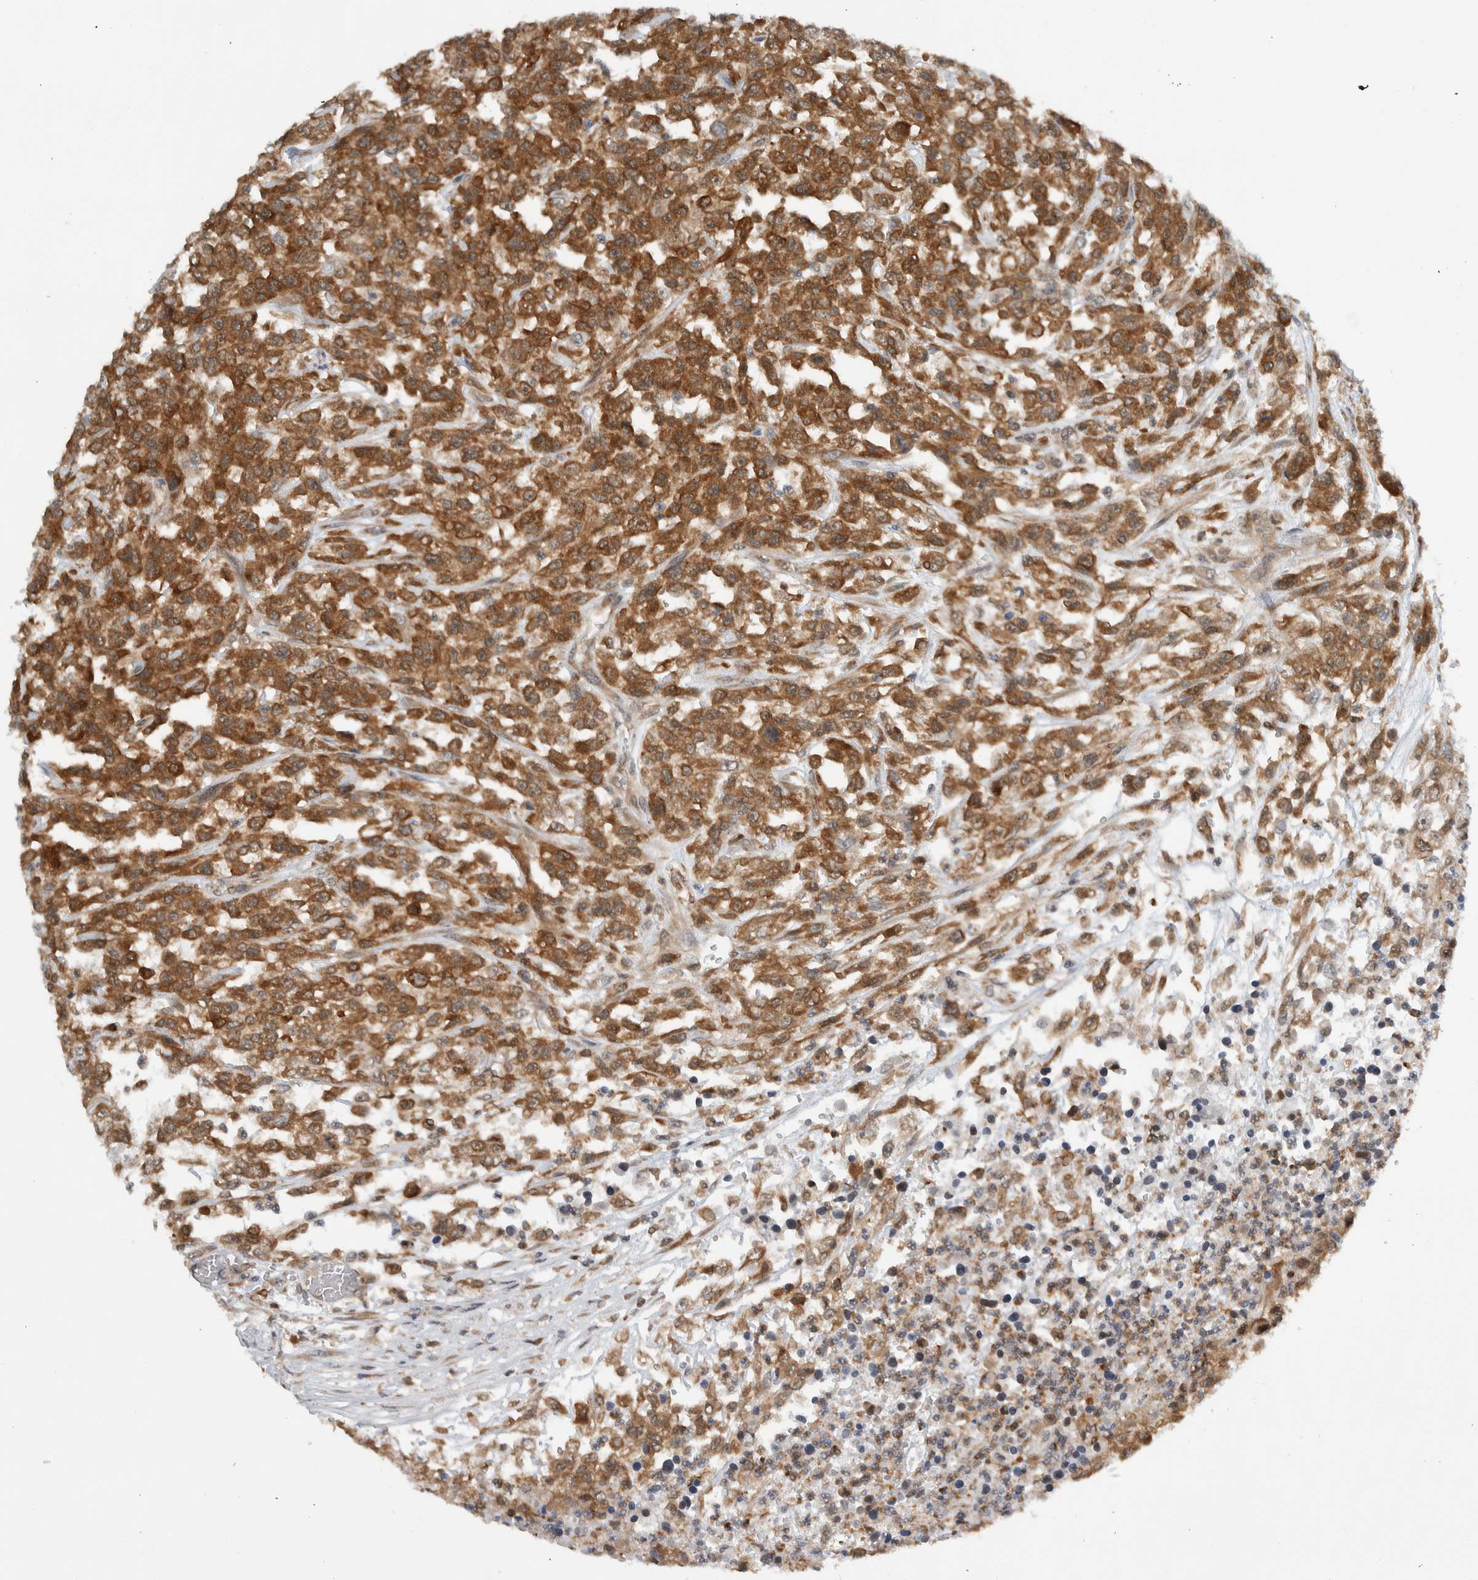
{"staining": {"intensity": "strong", "quantity": ">75%", "location": "cytoplasmic/membranous"}, "tissue": "urothelial cancer", "cell_type": "Tumor cells", "image_type": "cancer", "snomed": [{"axis": "morphology", "description": "Urothelial carcinoma, High grade"}, {"axis": "topography", "description": "Urinary bladder"}], "caption": "This image shows urothelial cancer stained with immunohistochemistry (IHC) to label a protein in brown. The cytoplasmic/membranous of tumor cells show strong positivity for the protein. Nuclei are counter-stained blue.", "gene": "CCDC43", "patient": {"sex": "male", "age": 46}}